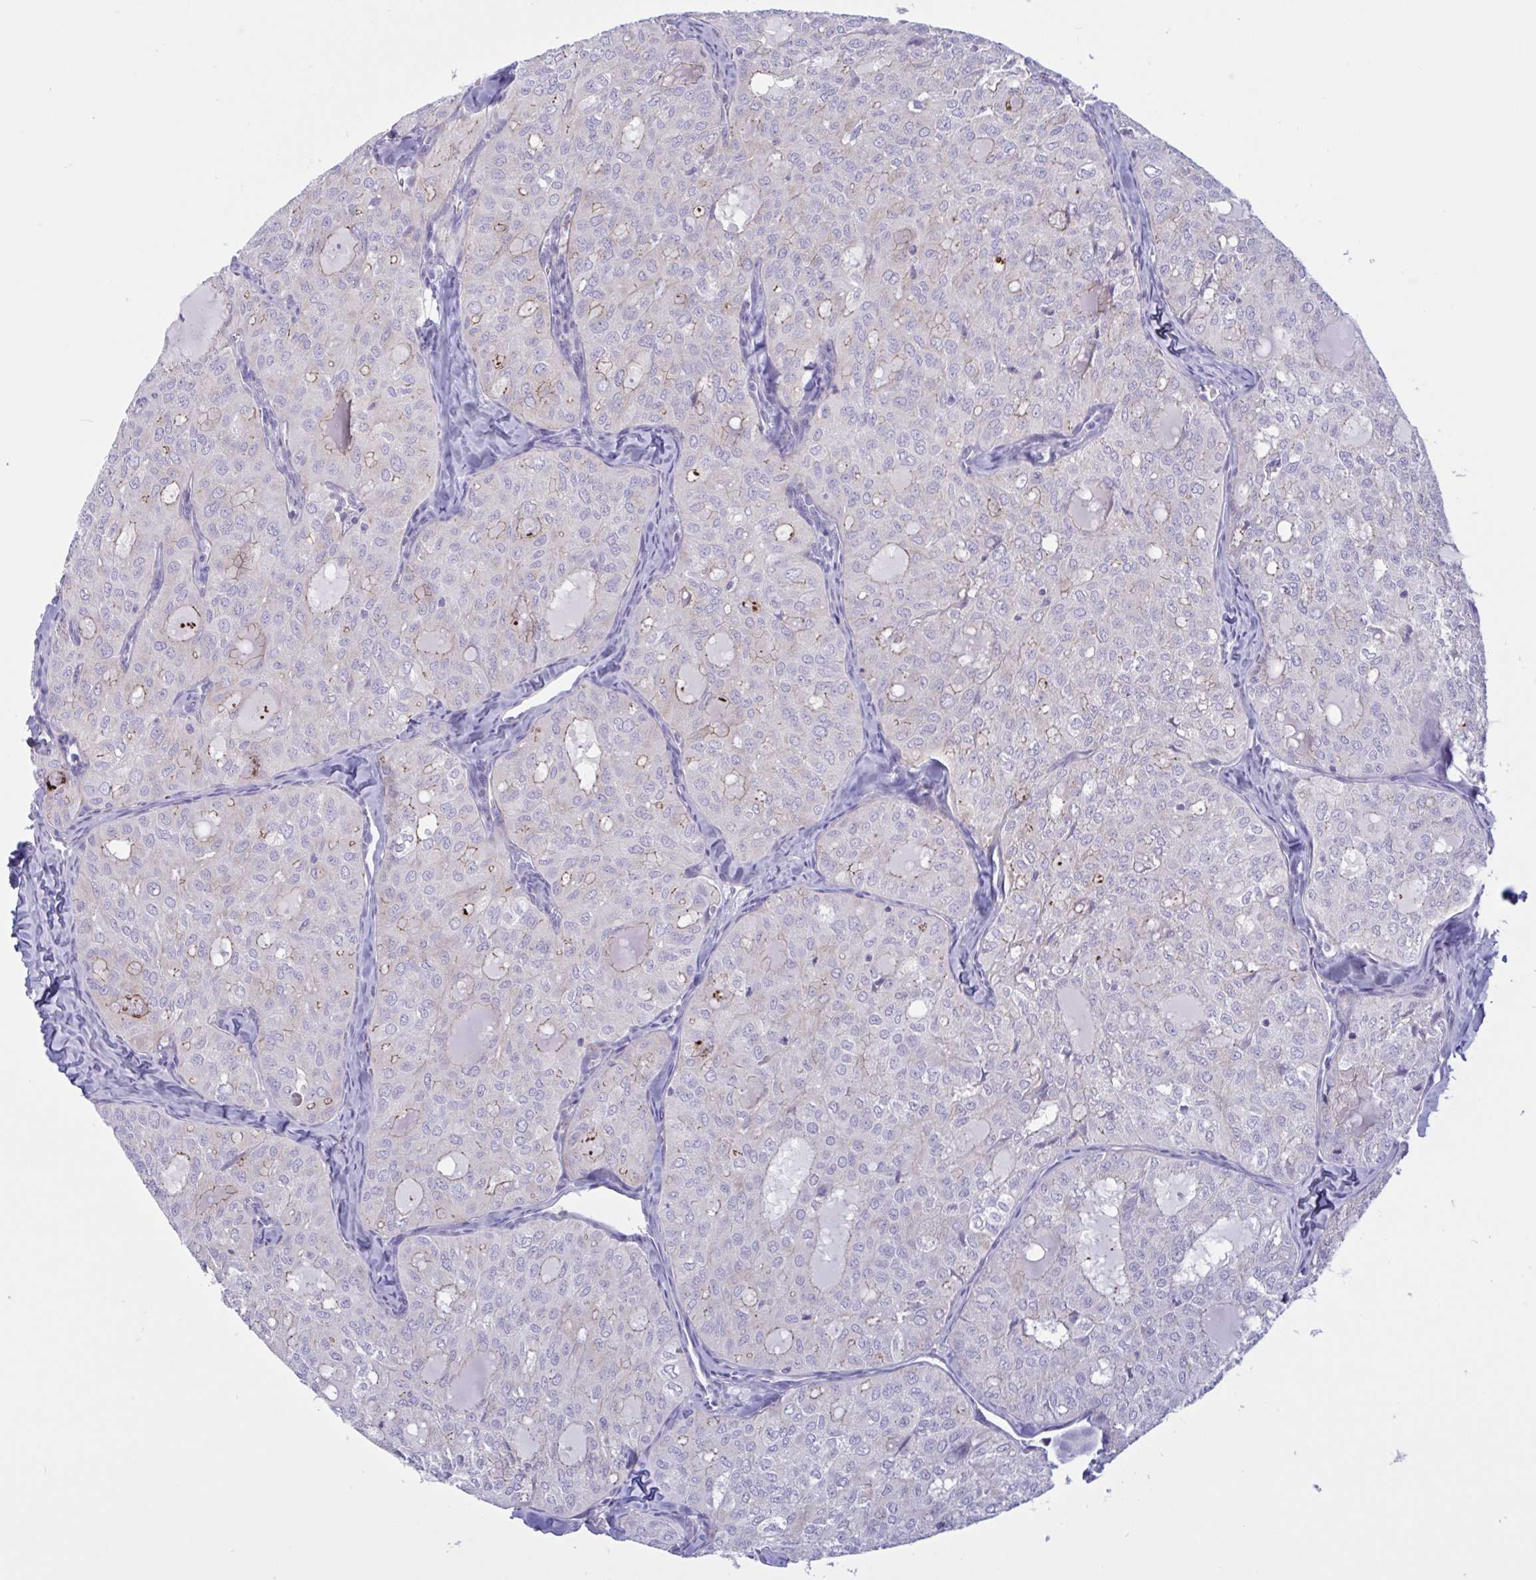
{"staining": {"intensity": "weak", "quantity": "<25%", "location": "cytoplasmic/membranous"}, "tissue": "thyroid cancer", "cell_type": "Tumor cells", "image_type": "cancer", "snomed": [{"axis": "morphology", "description": "Follicular adenoma carcinoma, NOS"}, {"axis": "topography", "description": "Thyroid gland"}], "caption": "The micrograph demonstrates no staining of tumor cells in thyroid cancer (follicular adenoma carcinoma). Brightfield microscopy of IHC stained with DAB (3,3'-diaminobenzidine) (brown) and hematoxylin (blue), captured at high magnification.", "gene": "OXLD1", "patient": {"sex": "male", "age": 75}}